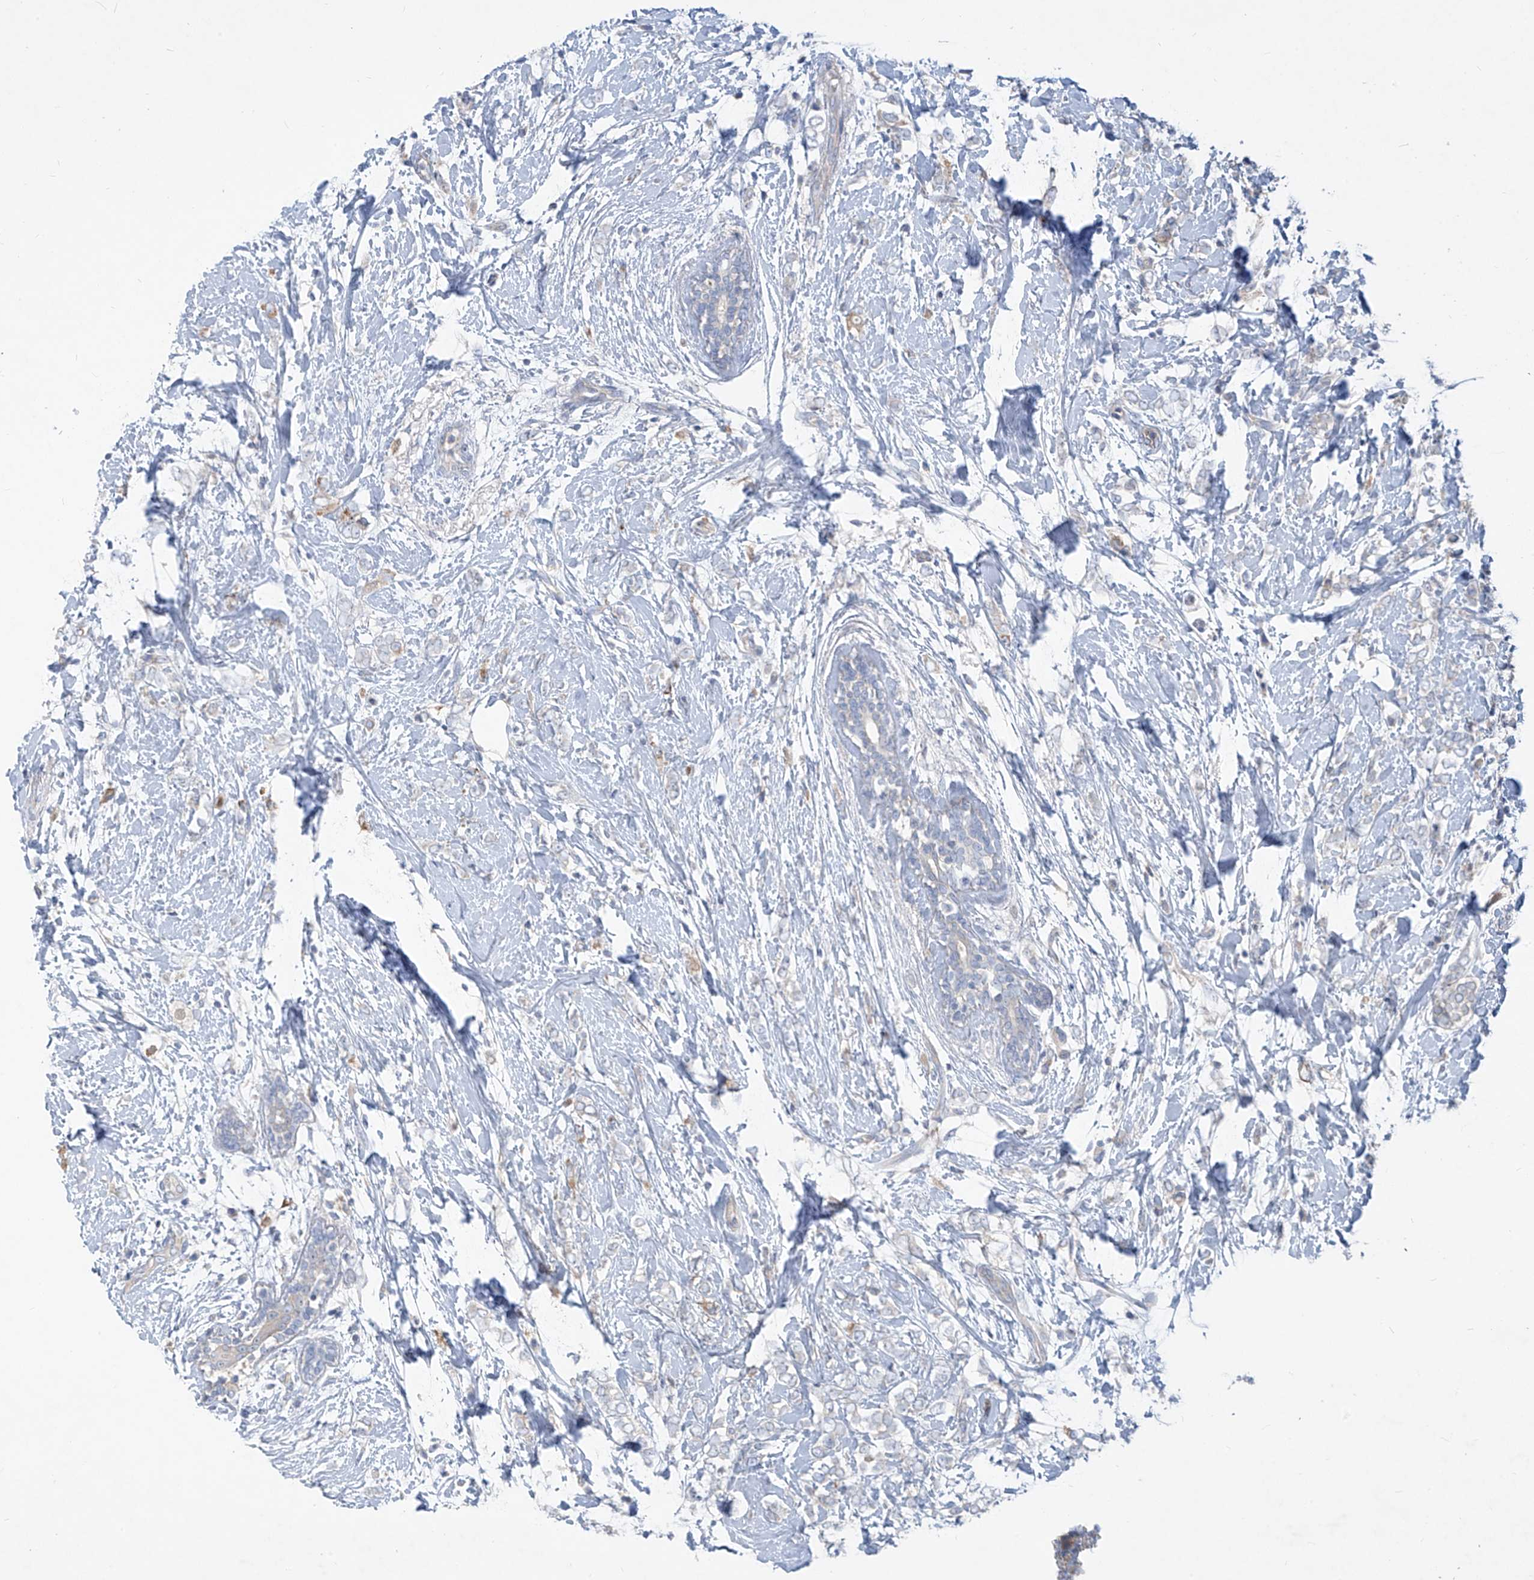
{"staining": {"intensity": "negative", "quantity": "none", "location": "none"}, "tissue": "breast cancer", "cell_type": "Tumor cells", "image_type": "cancer", "snomed": [{"axis": "morphology", "description": "Normal tissue, NOS"}, {"axis": "morphology", "description": "Lobular carcinoma"}, {"axis": "topography", "description": "Breast"}], "caption": "This is a micrograph of IHC staining of breast cancer (lobular carcinoma), which shows no expression in tumor cells.", "gene": "DGKQ", "patient": {"sex": "female", "age": 47}}